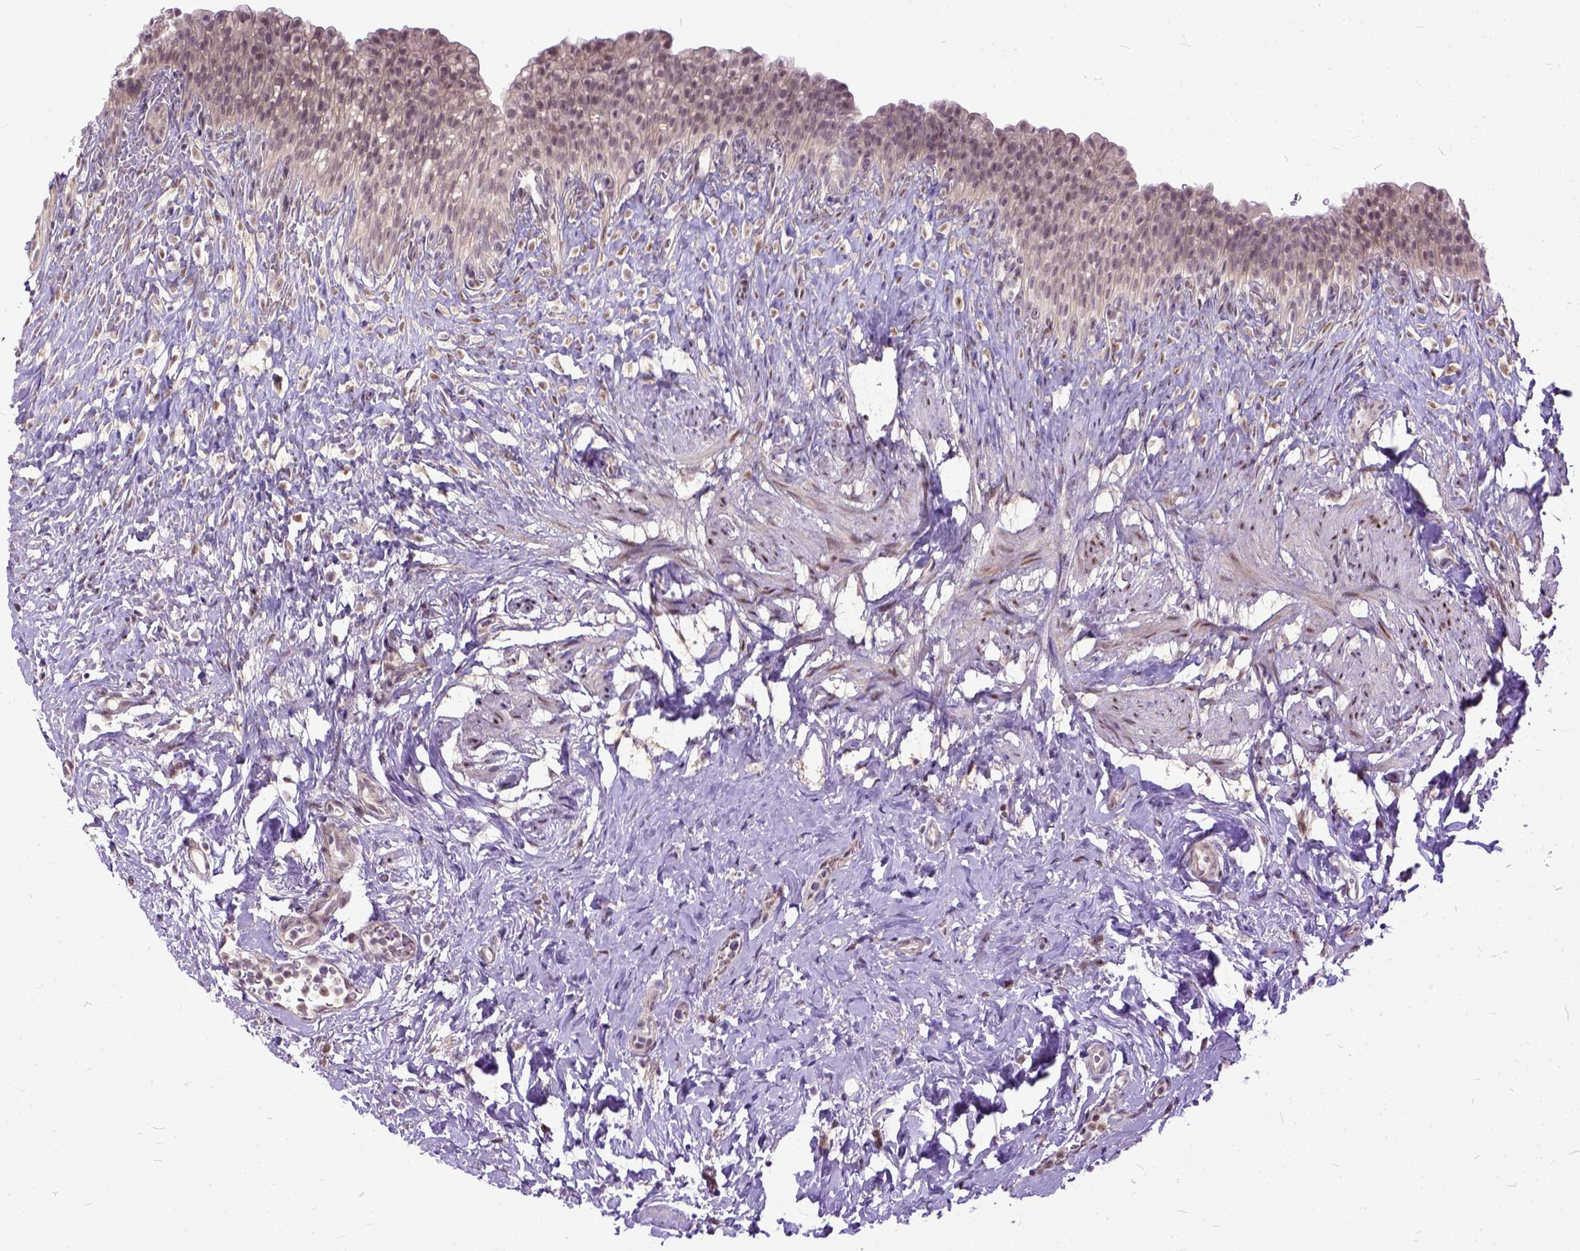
{"staining": {"intensity": "negative", "quantity": "none", "location": "none"}, "tissue": "urinary bladder", "cell_type": "Urothelial cells", "image_type": "normal", "snomed": [{"axis": "morphology", "description": "Normal tissue, NOS"}, {"axis": "topography", "description": "Urinary bladder"}, {"axis": "topography", "description": "Prostate"}], "caption": "The photomicrograph shows no significant staining in urothelial cells of urinary bladder. The staining is performed using DAB brown chromogen with nuclei counter-stained in using hematoxylin.", "gene": "TCEAL7", "patient": {"sex": "male", "age": 76}}